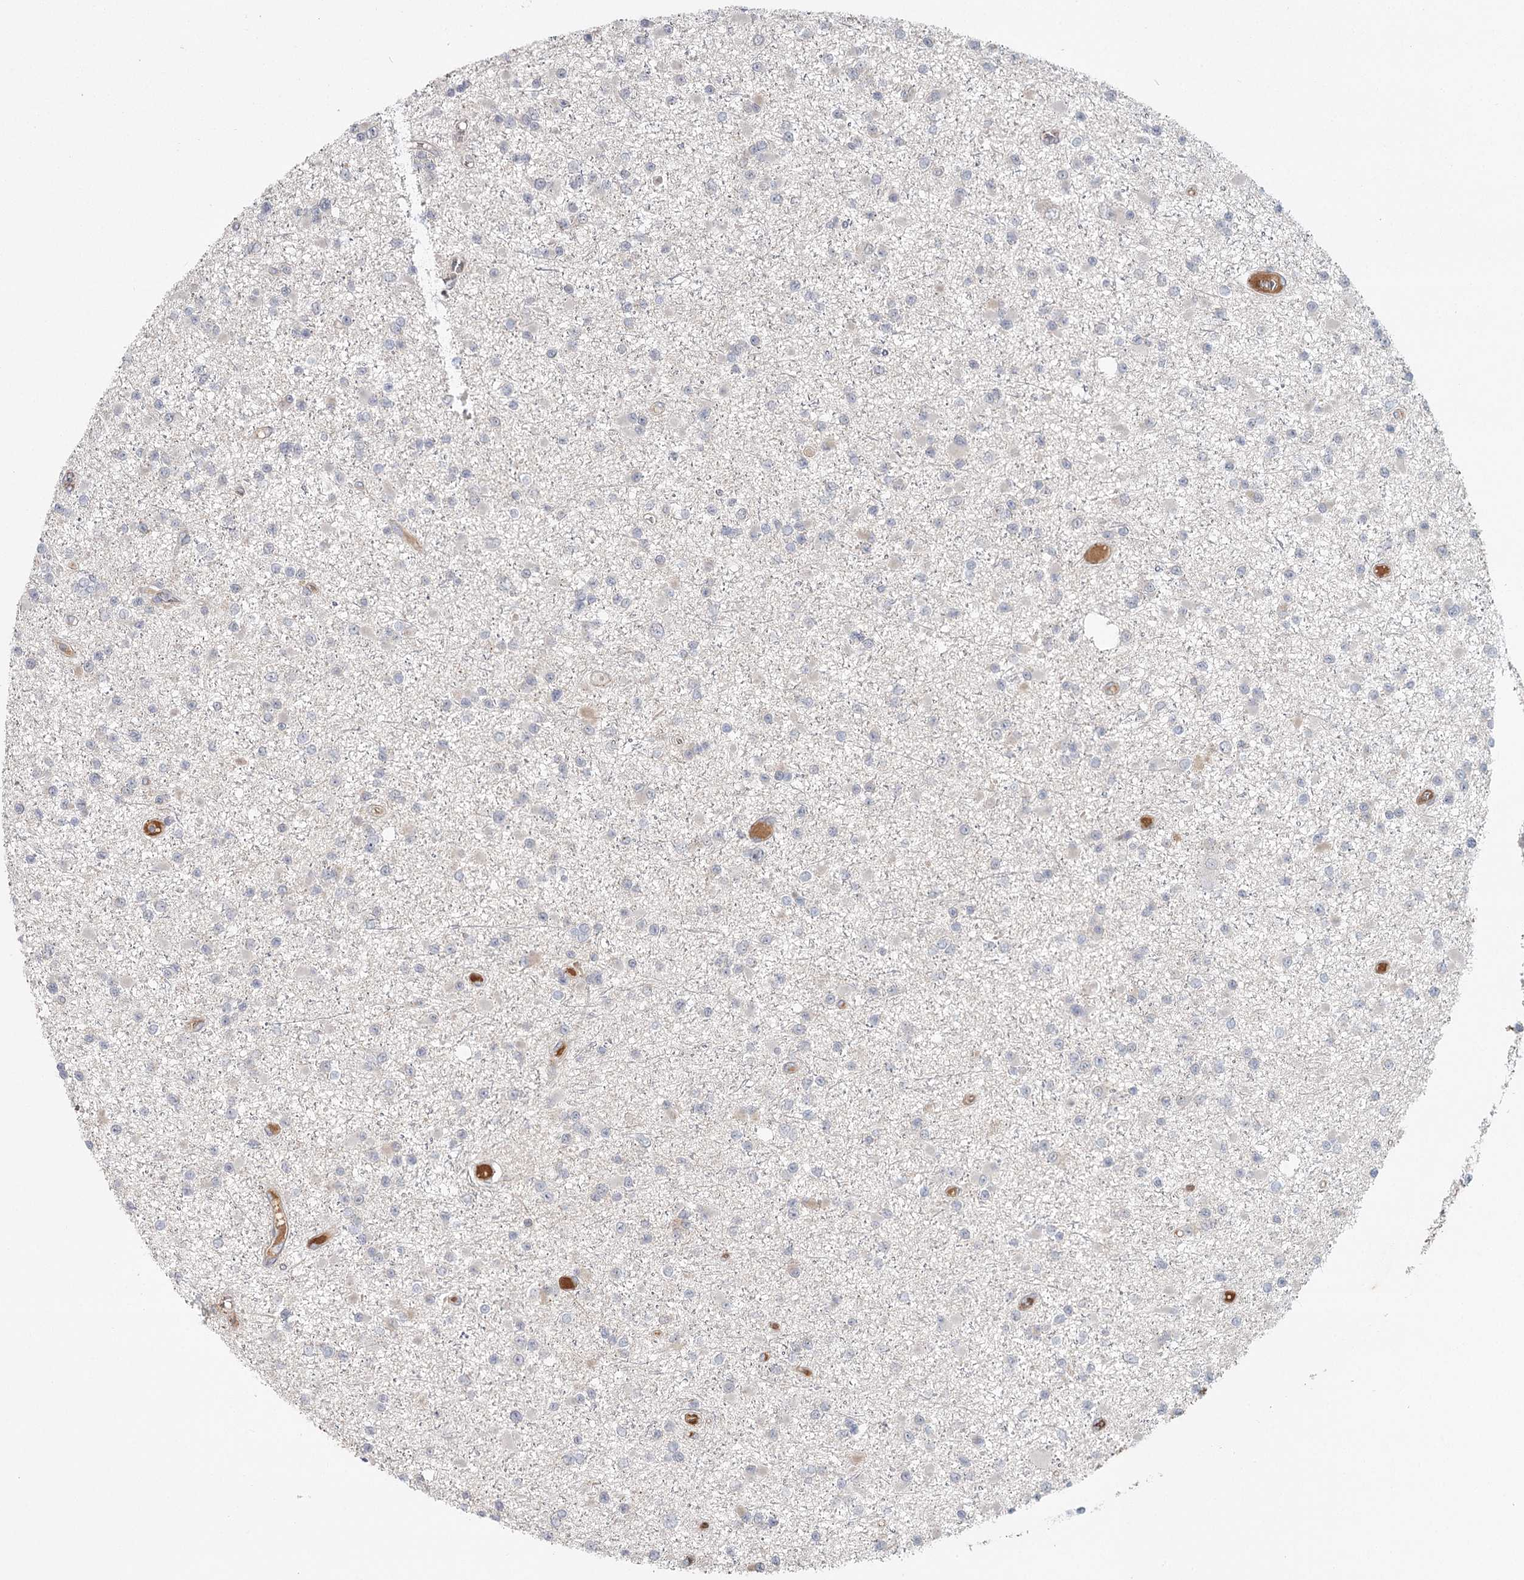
{"staining": {"intensity": "negative", "quantity": "none", "location": "none"}, "tissue": "glioma", "cell_type": "Tumor cells", "image_type": "cancer", "snomed": [{"axis": "morphology", "description": "Glioma, malignant, Low grade"}, {"axis": "topography", "description": "Brain"}], "caption": "IHC image of neoplastic tissue: low-grade glioma (malignant) stained with DAB (3,3'-diaminobenzidine) reveals no significant protein staining in tumor cells. (Stains: DAB (3,3'-diaminobenzidine) immunohistochemistry (IHC) with hematoxylin counter stain, Microscopy: brightfield microscopy at high magnification).", "gene": "DHRS9", "patient": {"sex": "female", "age": 22}}